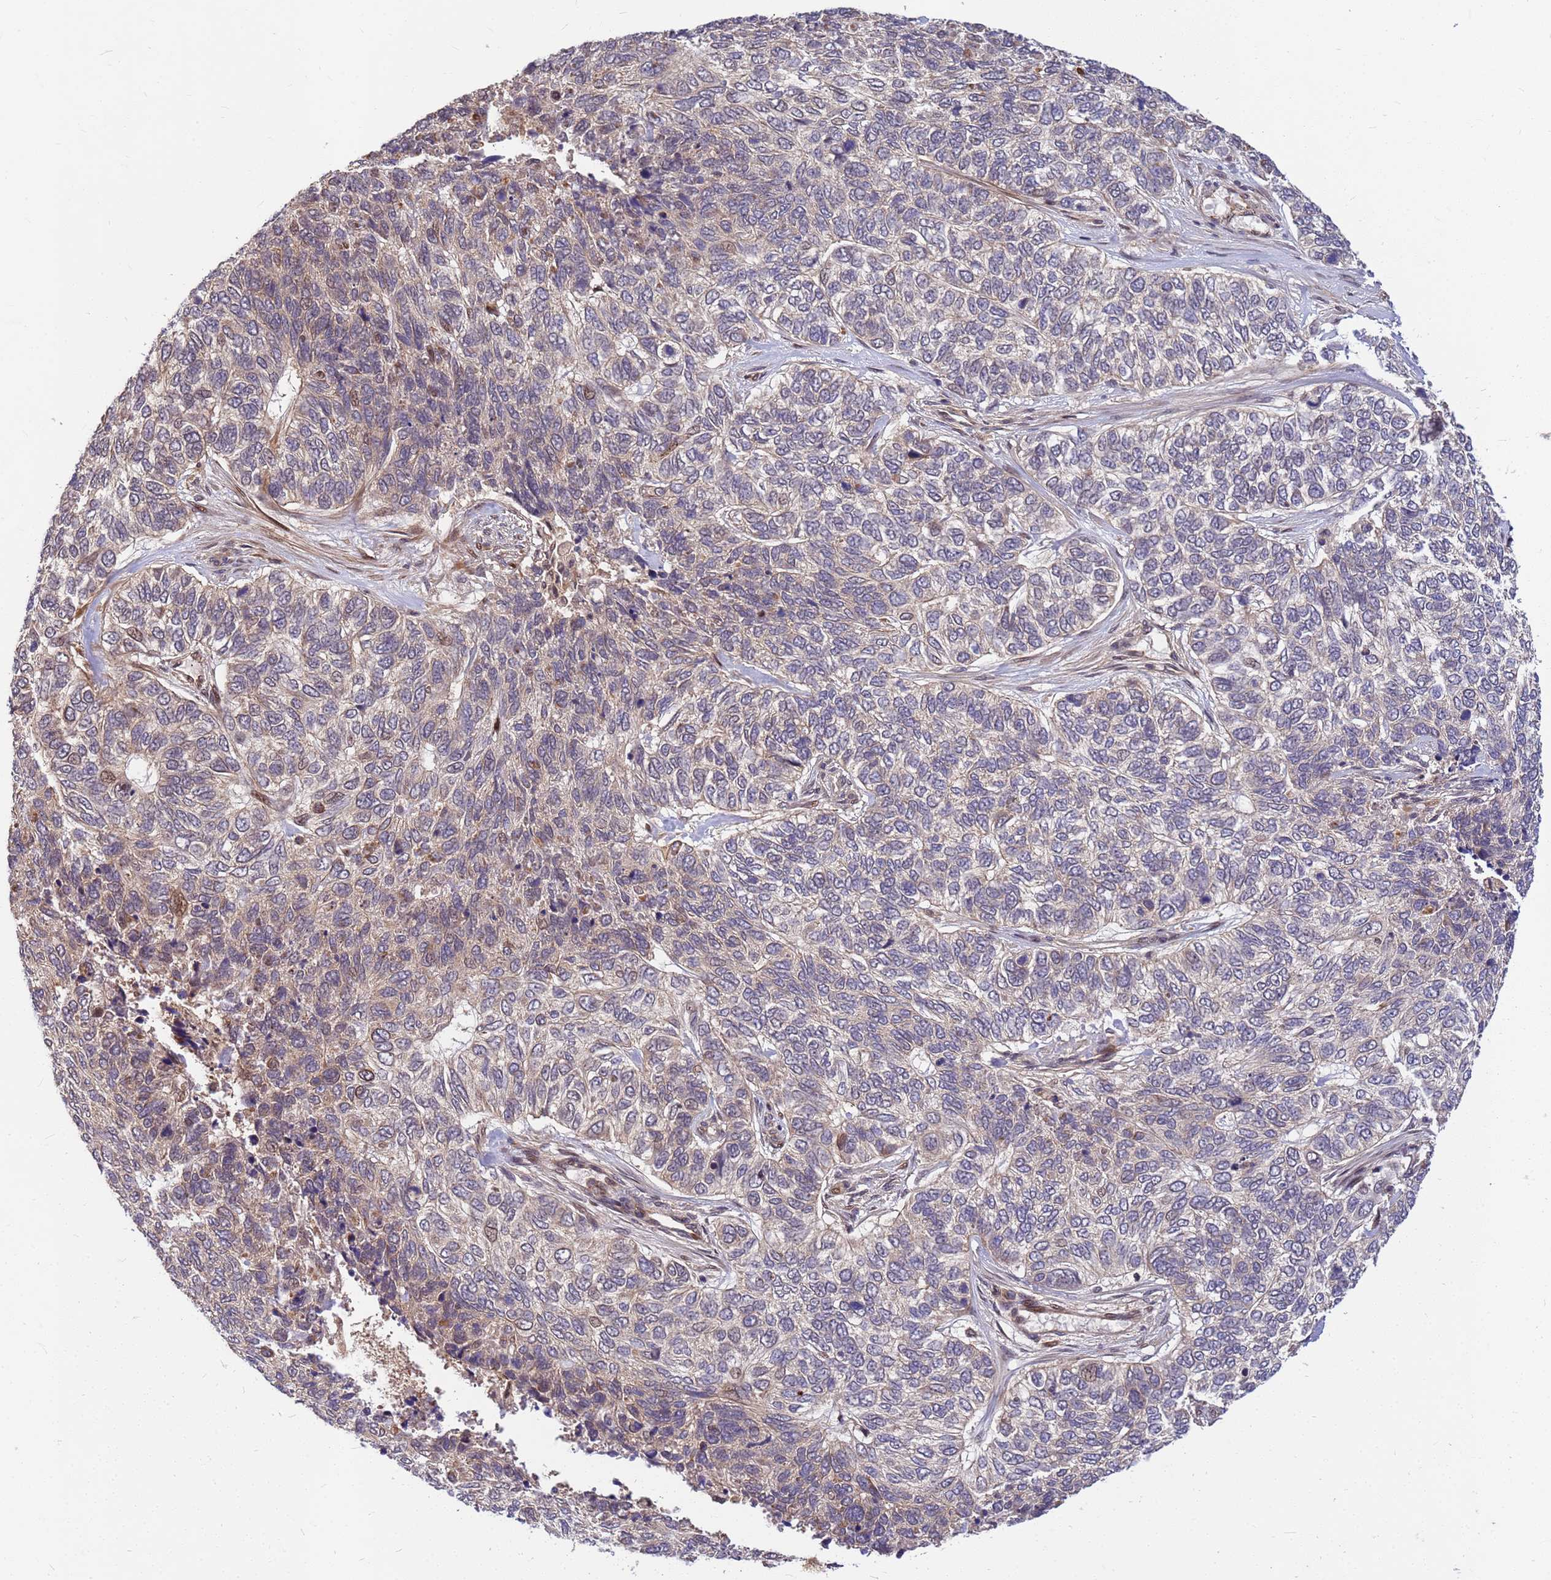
{"staining": {"intensity": "negative", "quantity": "none", "location": "none"}, "tissue": "skin cancer", "cell_type": "Tumor cells", "image_type": "cancer", "snomed": [{"axis": "morphology", "description": "Basal cell carcinoma"}, {"axis": "topography", "description": "Skin"}], "caption": "Immunohistochemistry (IHC) micrograph of human skin basal cell carcinoma stained for a protein (brown), which reveals no positivity in tumor cells.", "gene": "DUS4L", "patient": {"sex": "female", "age": 65}}